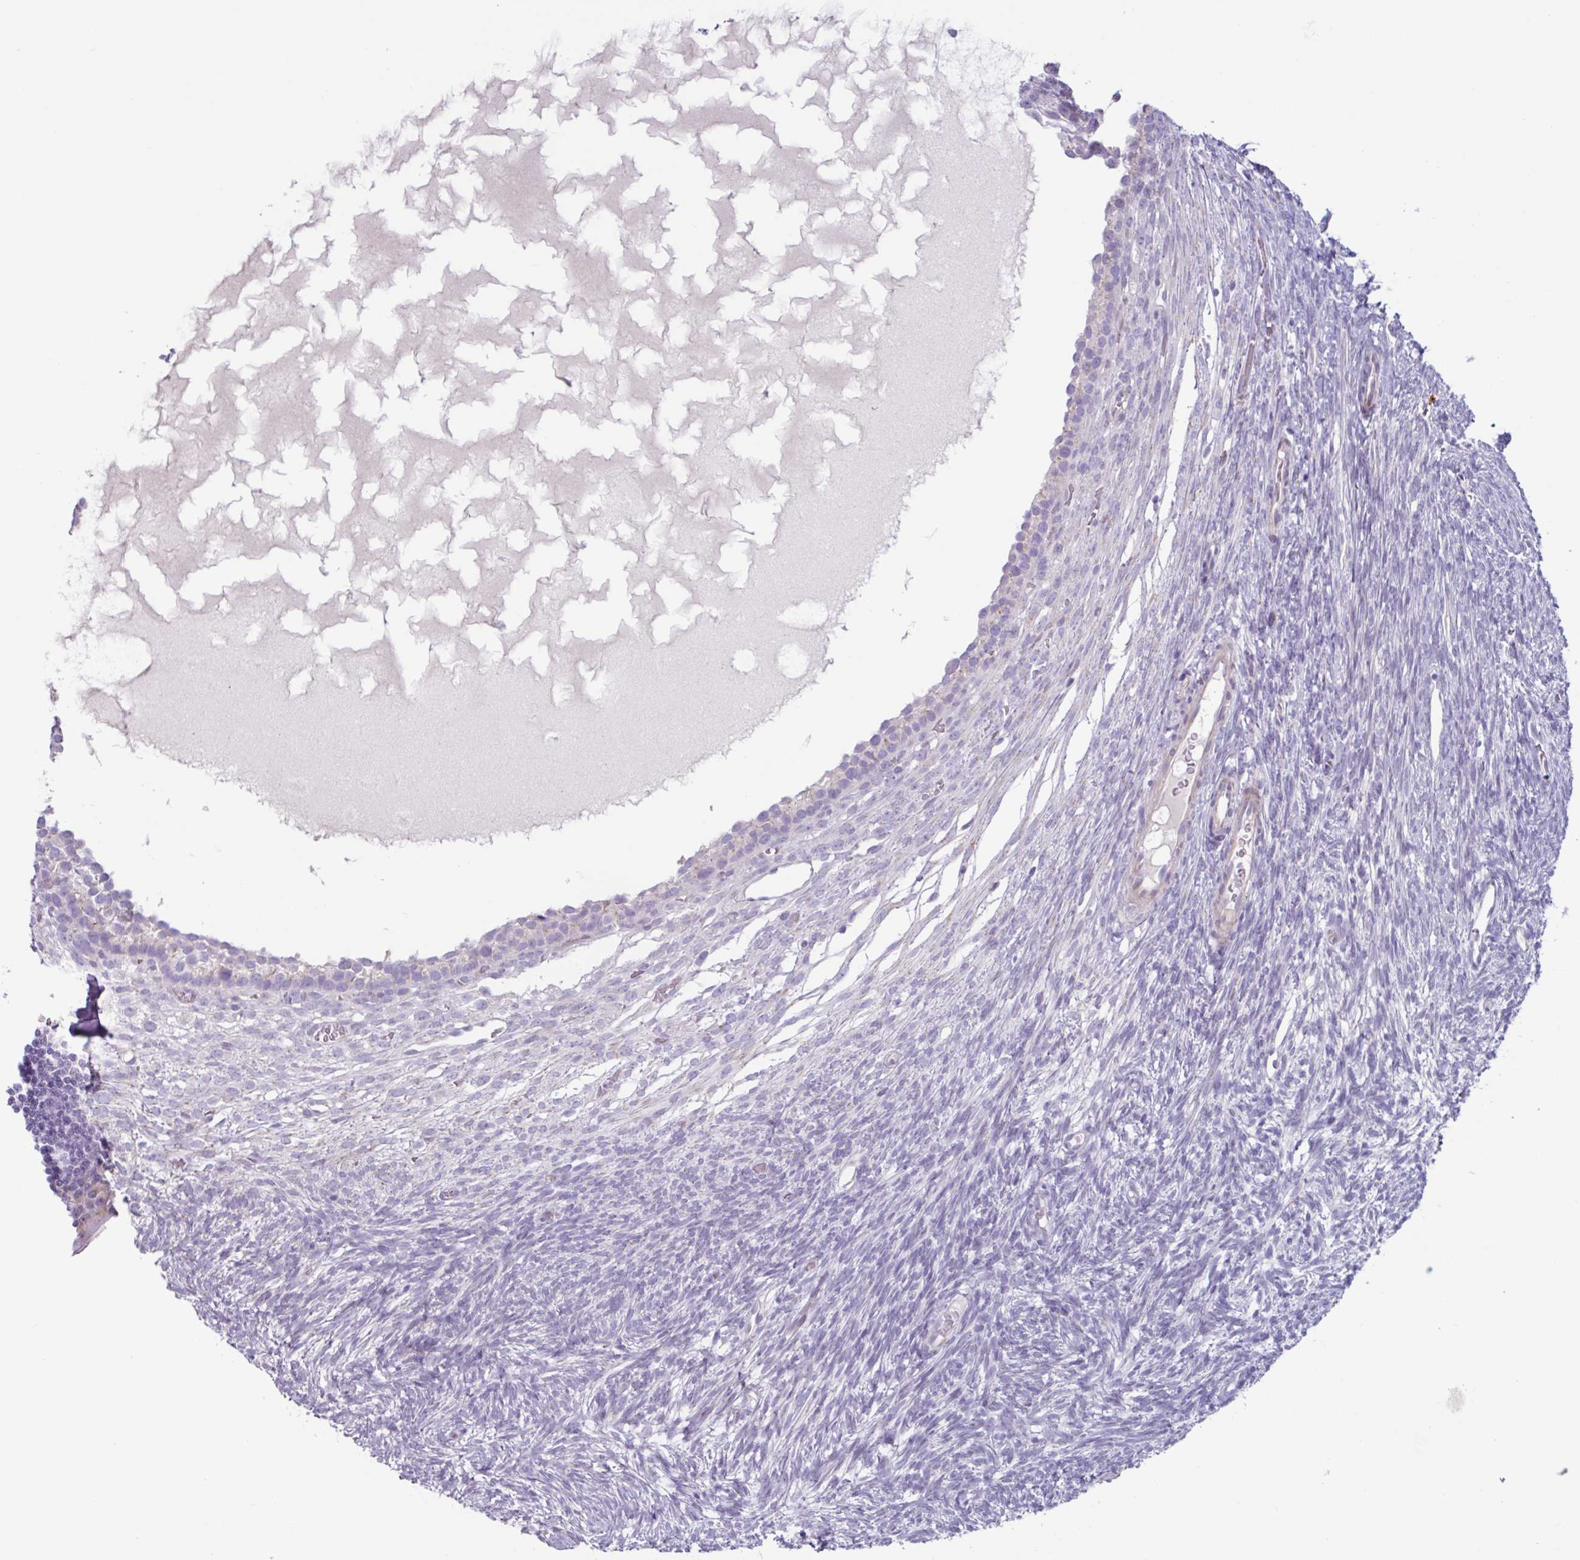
{"staining": {"intensity": "negative", "quantity": "none", "location": "none"}, "tissue": "ovary", "cell_type": "Ovarian stroma cells", "image_type": "normal", "snomed": [{"axis": "morphology", "description": "Normal tissue, NOS"}, {"axis": "topography", "description": "Ovary"}], "caption": "The immunohistochemistry (IHC) image has no significant staining in ovarian stroma cells of ovary. (DAB IHC, high magnification).", "gene": "ADGRE1", "patient": {"sex": "female", "age": 39}}